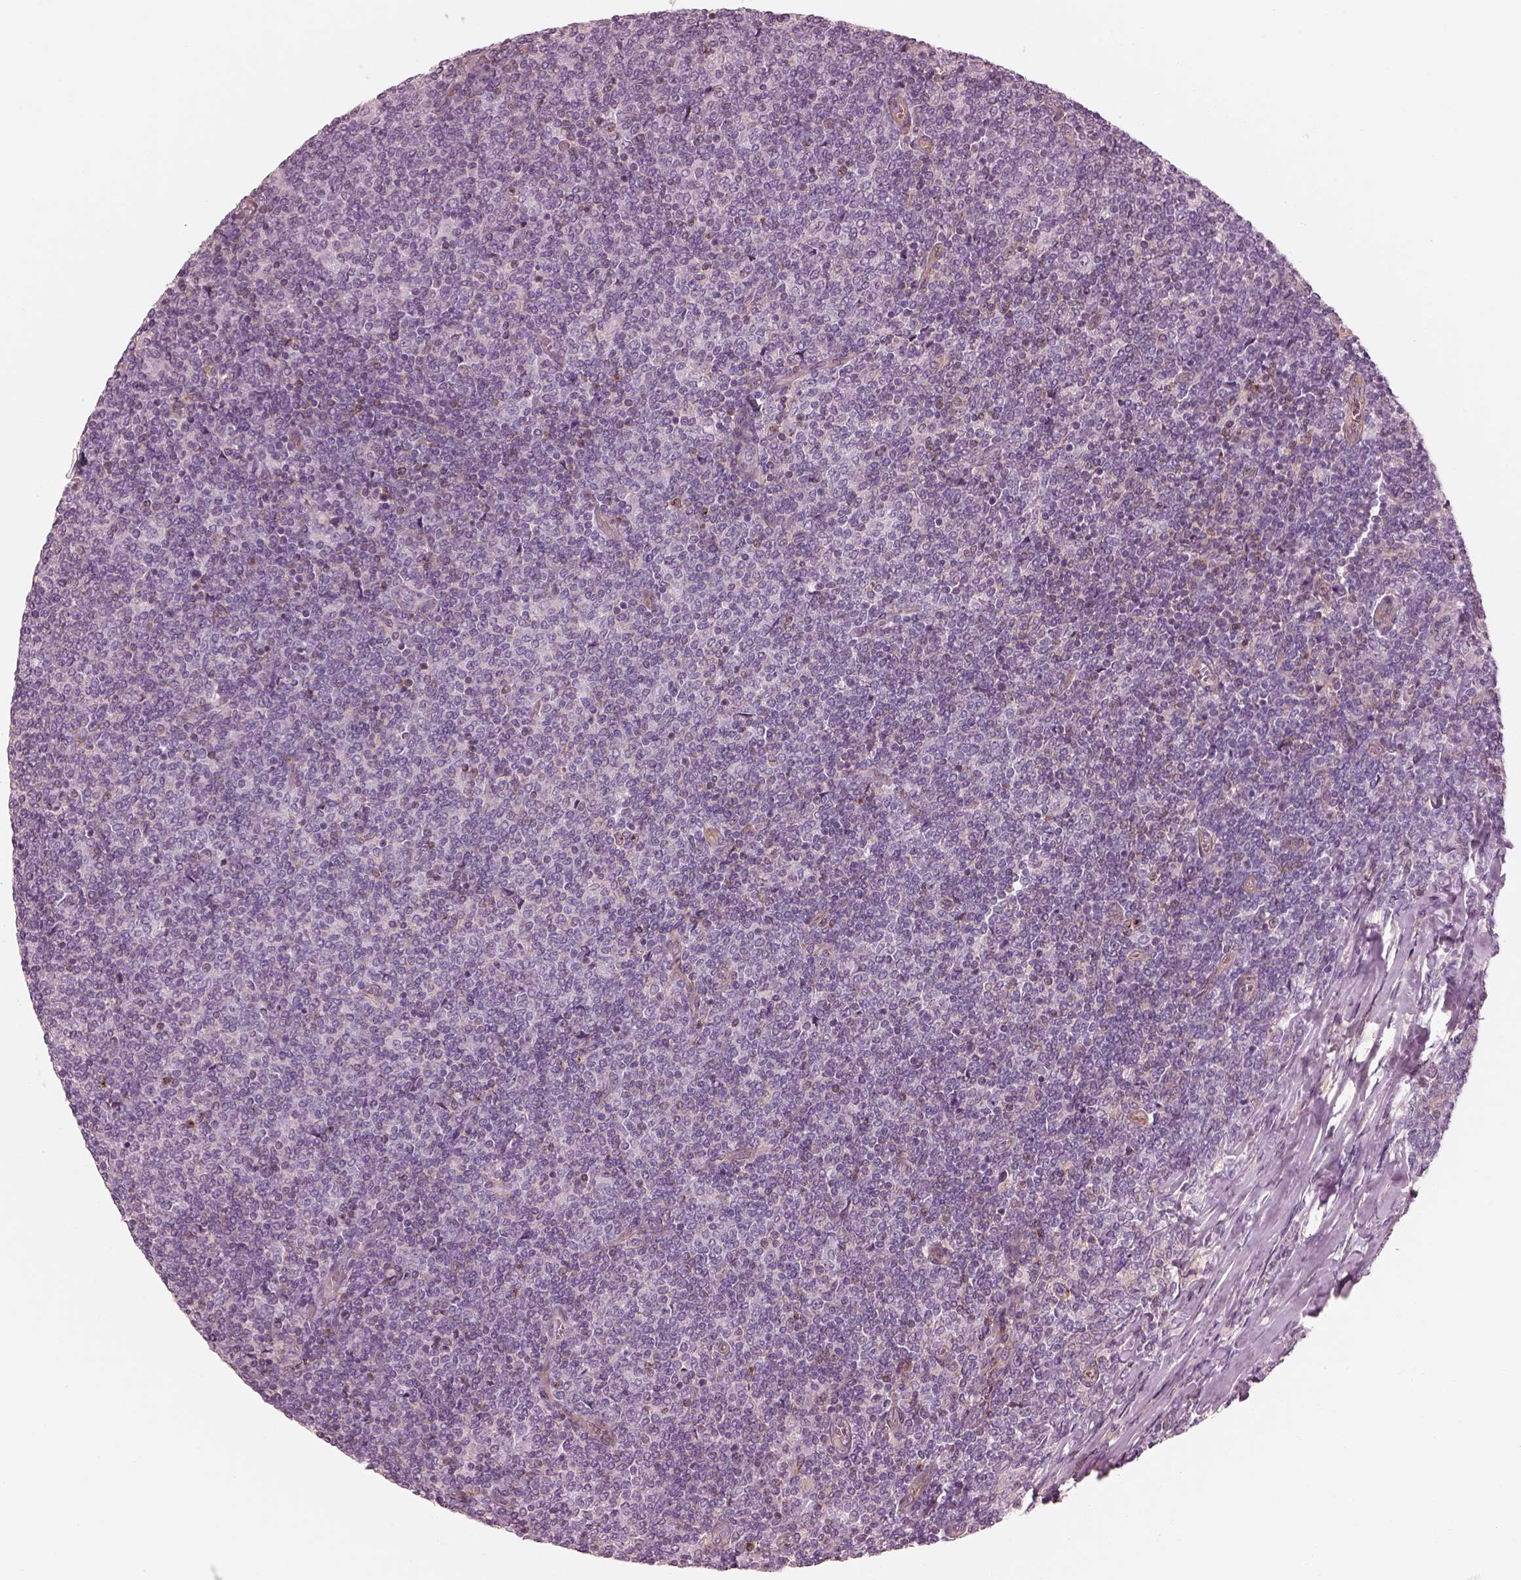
{"staining": {"intensity": "negative", "quantity": "none", "location": "none"}, "tissue": "lymphoma", "cell_type": "Tumor cells", "image_type": "cancer", "snomed": [{"axis": "morphology", "description": "Malignant lymphoma, non-Hodgkin's type, Low grade"}, {"axis": "topography", "description": "Lymph node"}], "caption": "This is a histopathology image of IHC staining of low-grade malignant lymphoma, non-Hodgkin's type, which shows no staining in tumor cells.", "gene": "ELAPOR1", "patient": {"sex": "male", "age": 52}}